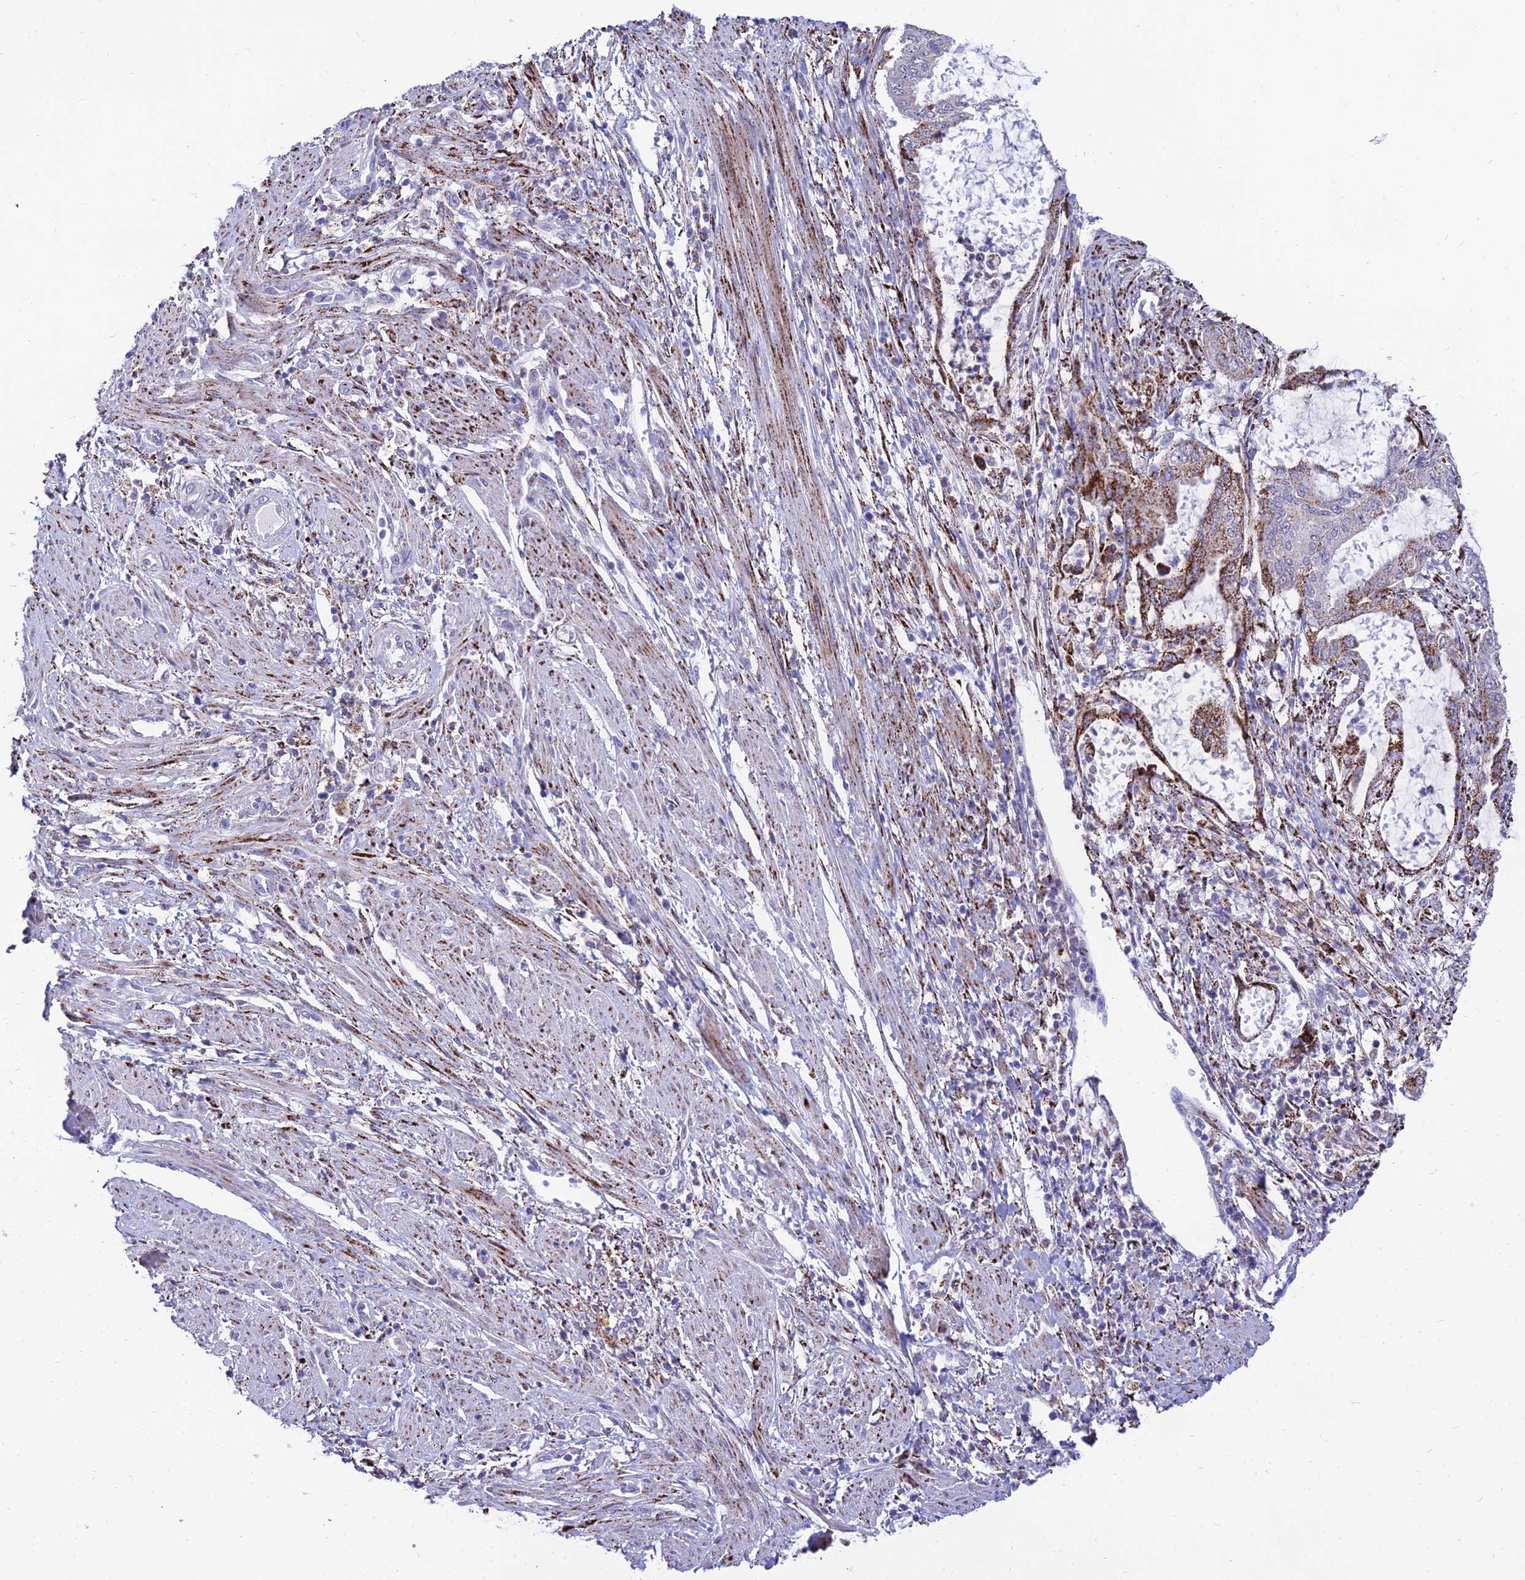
{"staining": {"intensity": "strong", "quantity": "25%-75%", "location": "cytoplasmic/membranous"}, "tissue": "endometrial cancer", "cell_type": "Tumor cells", "image_type": "cancer", "snomed": [{"axis": "morphology", "description": "Adenocarcinoma, NOS"}, {"axis": "topography", "description": "Endometrium"}], "caption": "Tumor cells exhibit high levels of strong cytoplasmic/membranous positivity in approximately 25%-75% of cells in human endometrial cancer. (IHC, brightfield microscopy, high magnification).", "gene": "C6orf163", "patient": {"sex": "female", "age": 51}}